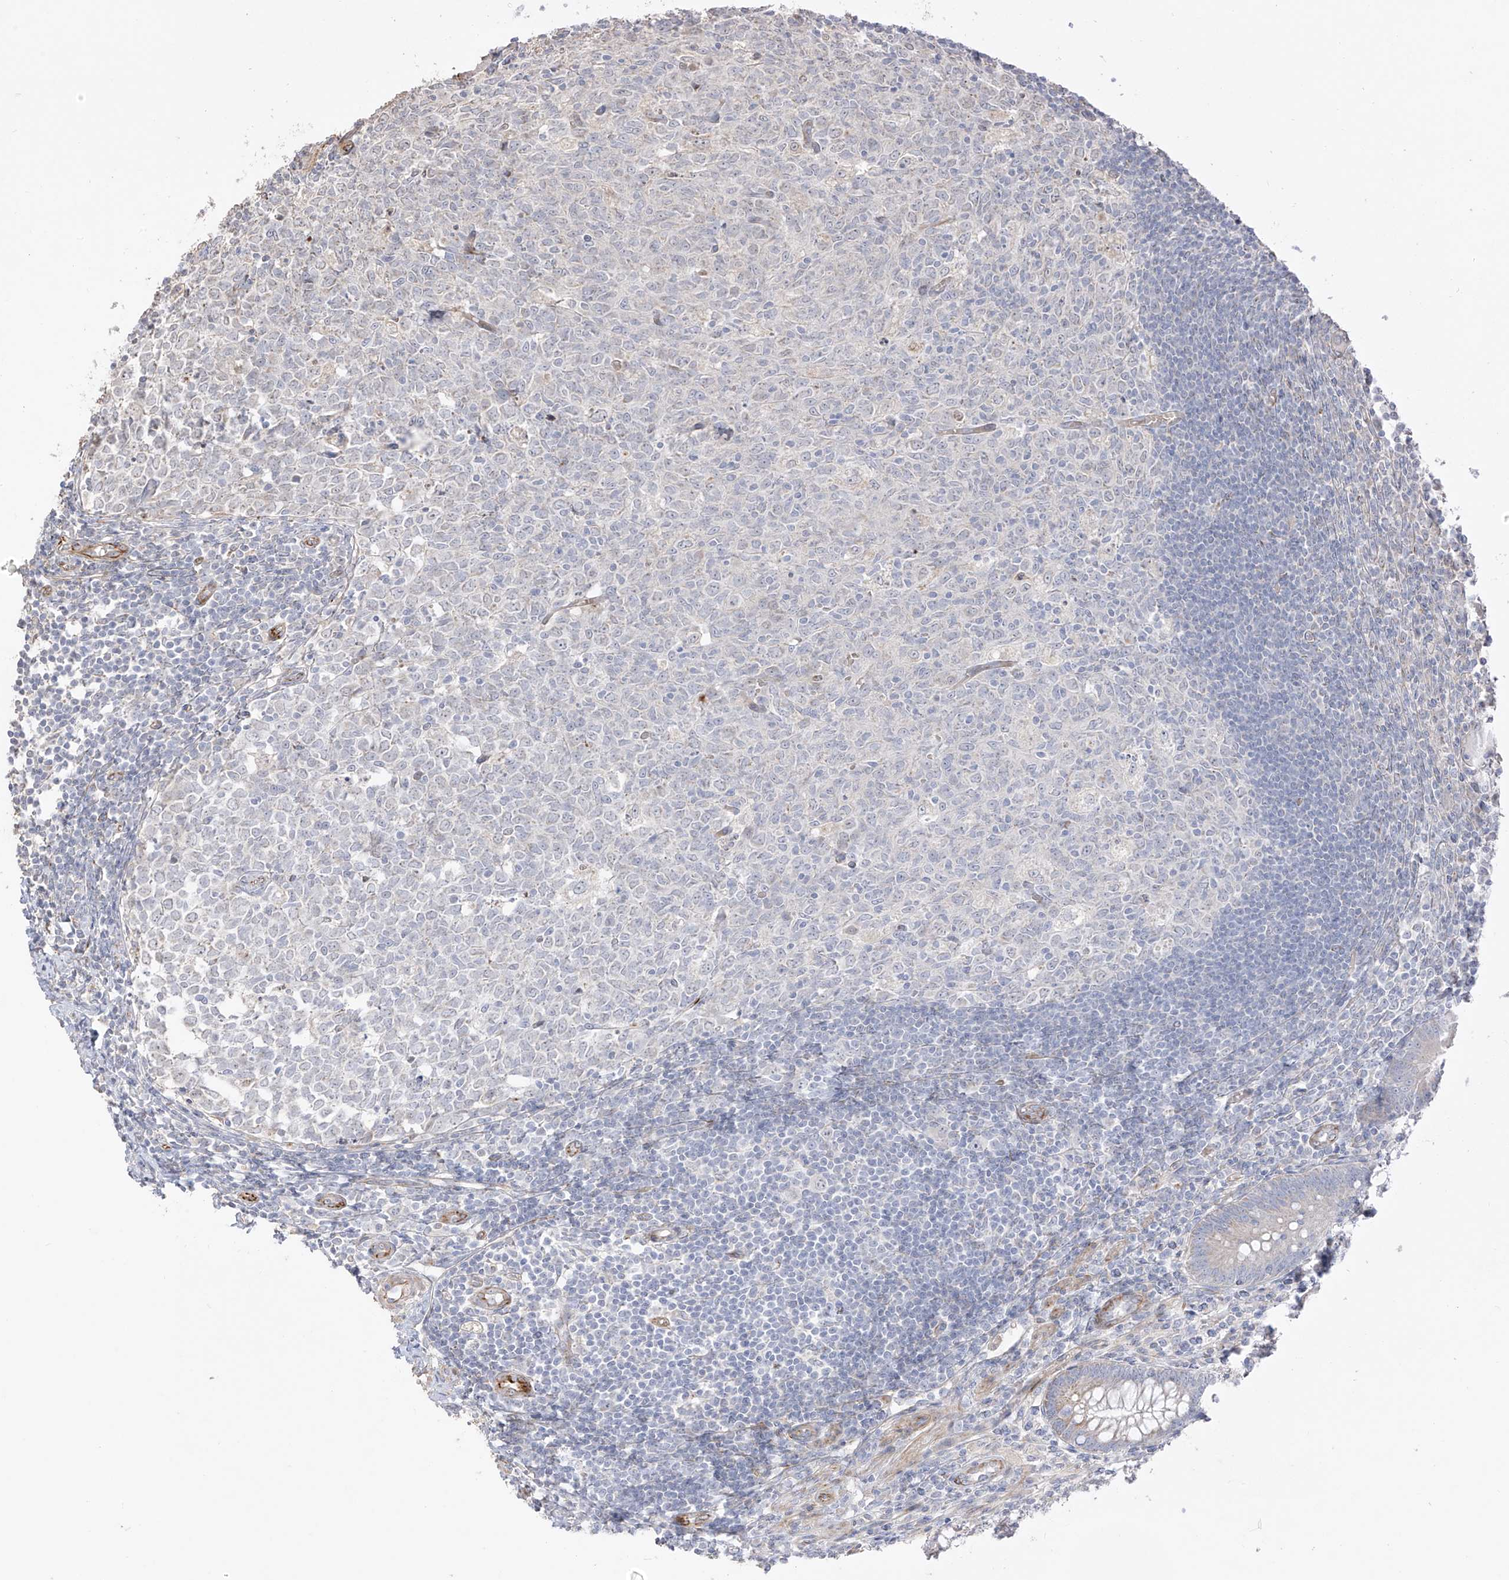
{"staining": {"intensity": "moderate", "quantity": "<25%", "location": "cytoplasmic/membranous"}, "tissue": "appendix", "cell_type": "Glandular cells", "image_type": "normal", "snomed": [{"axis": "morphology", "description": "Normal tissue, NOS"}, {"axis": "topography", "description": "Appendix"}], "caption": "Approximately <25% of glandular cells in normal appendix display moderate cytoplasmic/membranous protein staining as visualized by brown immunohistochemical staining.", "gene": "DCDC2", "patient": {"sex": "male", "age": 14}}